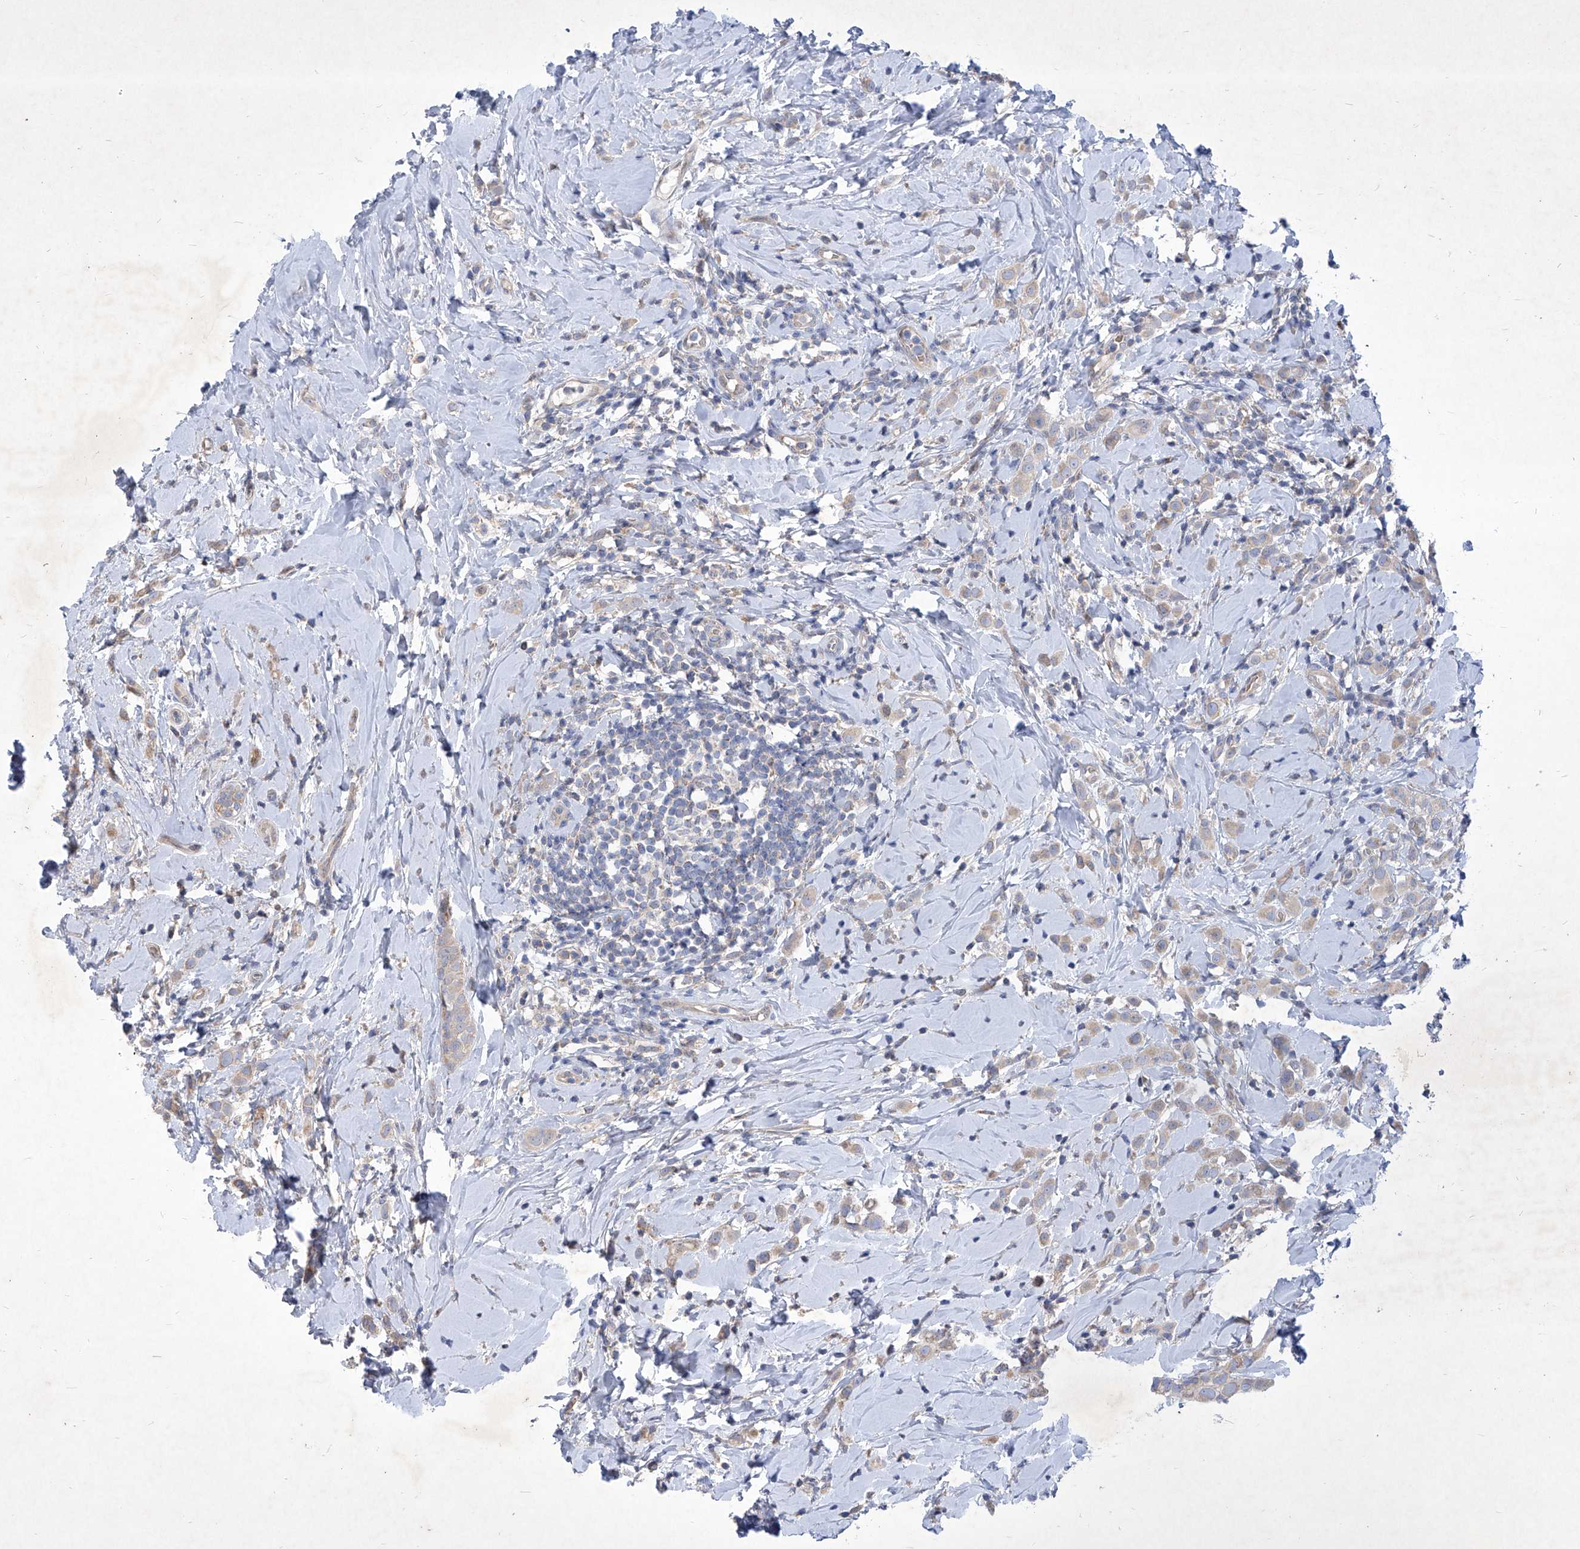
{"staining": {"intensity": "weak", "quantity": "<25%", "location": "cytoplasmic/membranous"}, "tissue": "breast cancer", "cell_type": "Tumor cells", "image_type": "cancer", "snomed": [{"axis": "morphology", "description": "Lobular carcinoma"}, {"axis": "topography", "description": "Breast"}], "caption": "An image of human breast cancer (lobular carcinoma) is negative for staining in tumor cells. (Immunohistochemistry (ihc), brightfield microscopy, high magnification).", "gene": "COQ3", "patient": {"sex": "female", "age": 47}}